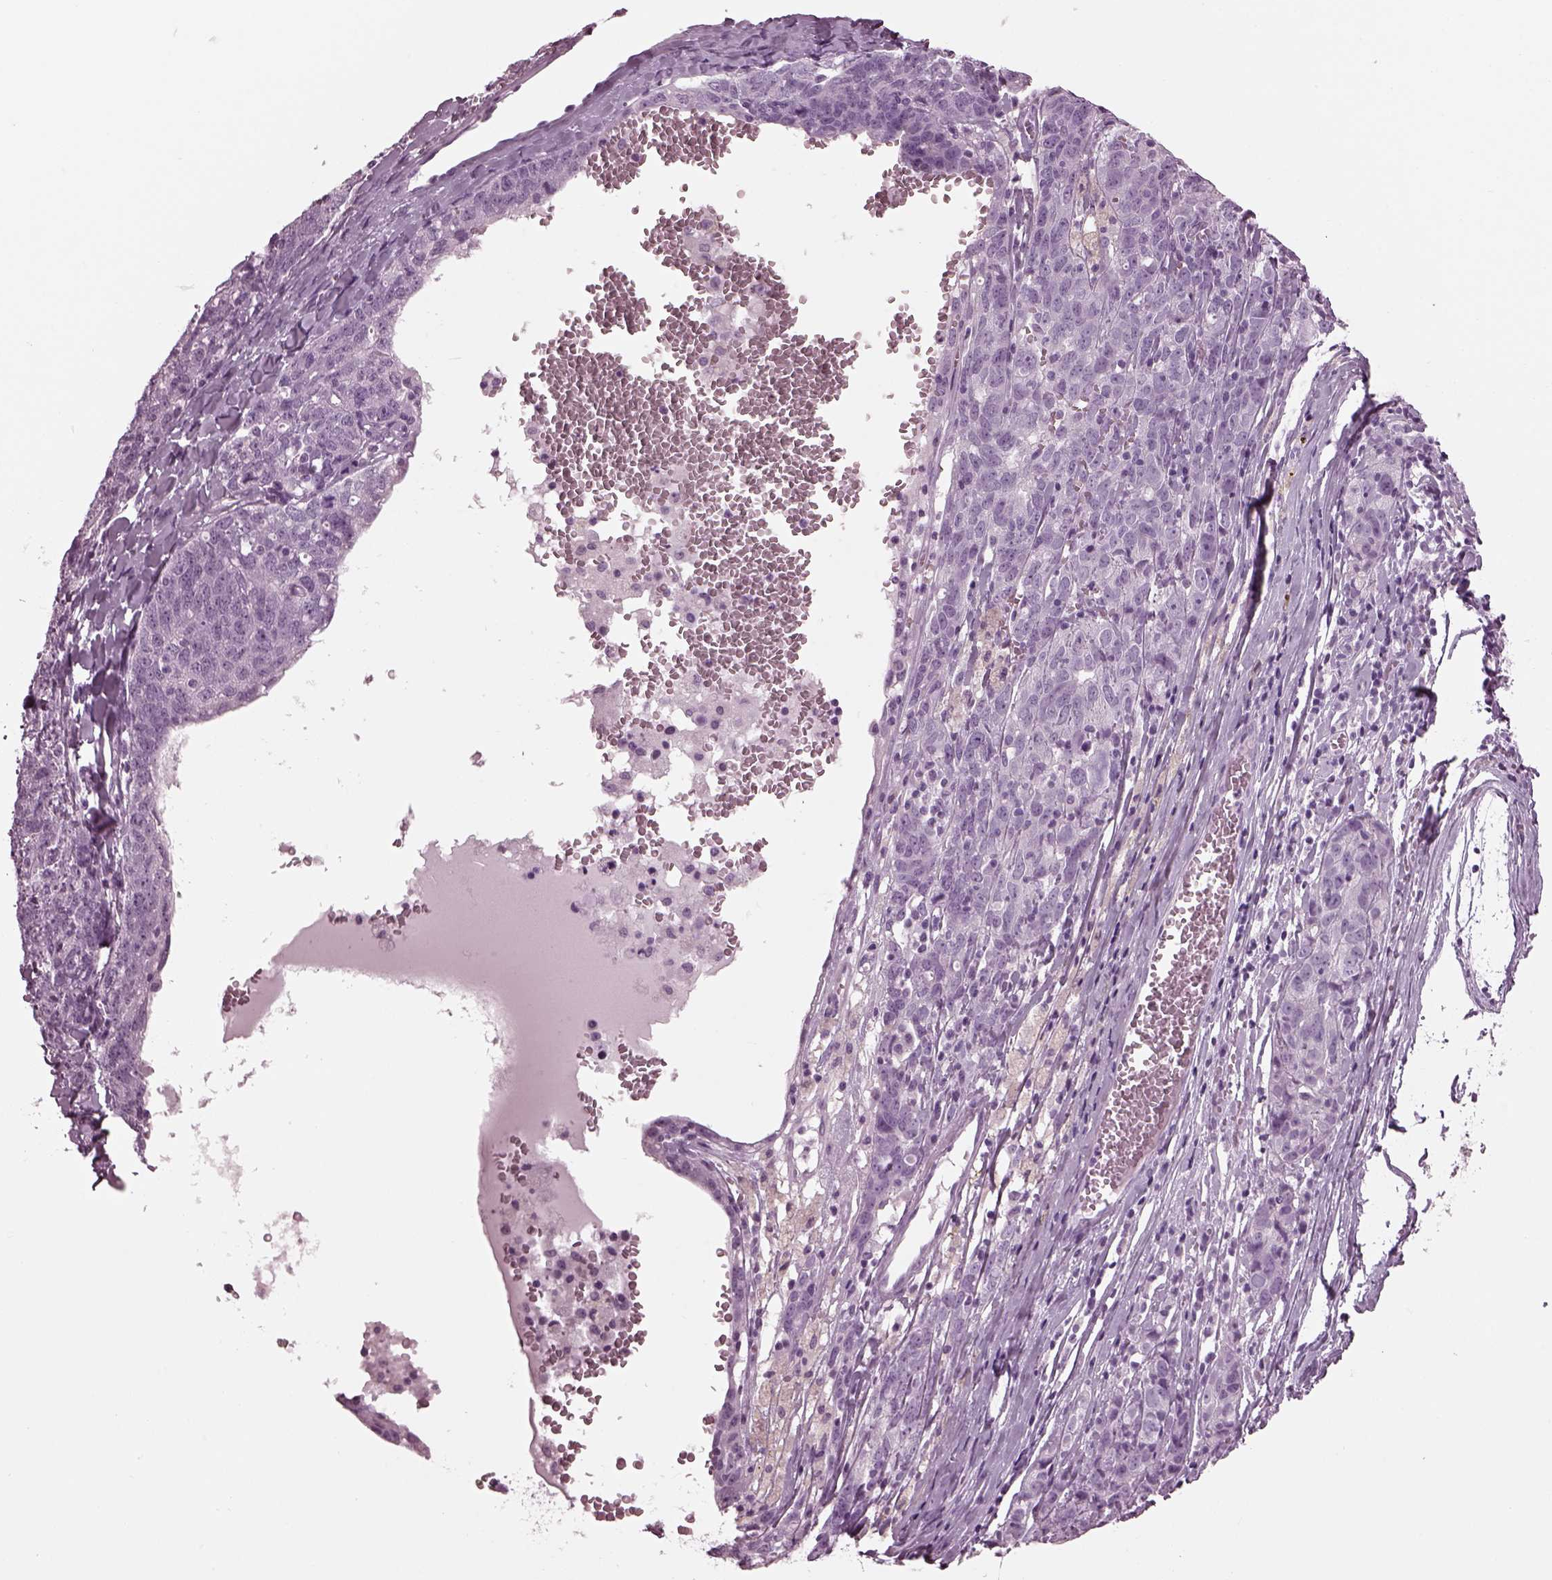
{"staining": {"intensity": "negative", "quantity": "none", "location": "none"}, "tissue": "ovarian cancer", "cell_type": "Tumor cells", "image_type": "cancer", "snomed": [{"axis": "morphology", "description": "Cystadenocarcinoma, serous, NOS"}, {"axis": "topography", "description": "Ovary"}], "caption": "A high-resolution photomicrograph shows IHC staining of ovarian cancer, which displays no significant positivity in tumor cells.", "gene": "TPPP2", "patient": {"sex": "female", "age": 71}}